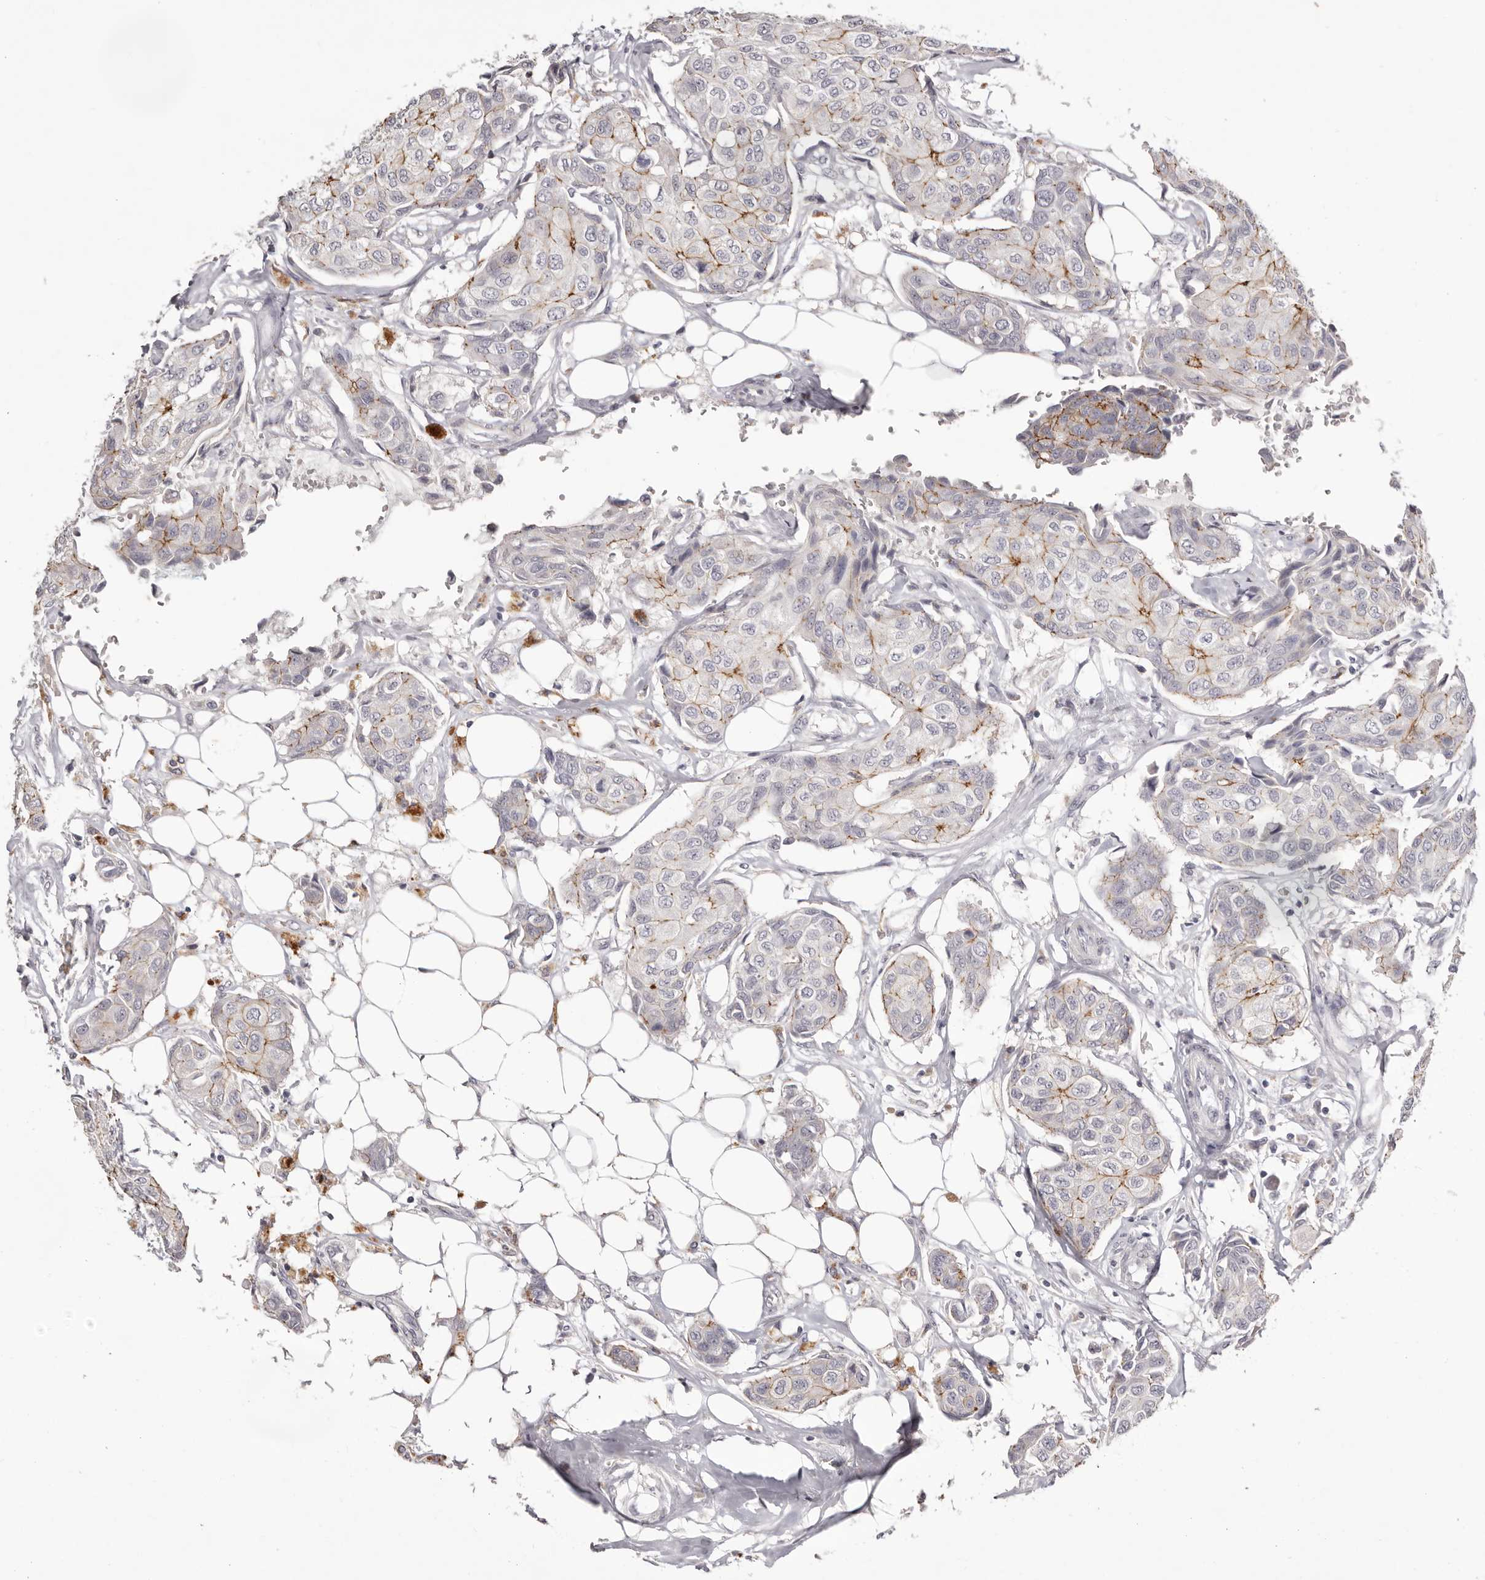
{"staining": {"intensity": "moderate", "quantity": "<25%", "location": "cytoplasmic/membranous"}, "tissue": "breast cancer", "cell_type": "Tumor cells", "image_type": "cancer", "snomed": [{"axis": "morphology", "description": "Duct carcinoma"}, {"axis": "topography", "description": "Breast"}], "caption": "Brown immunohistochemical staining in human breast cancer (infiltrating ductal carcinoma) shows moderate cytoplasmic/membranous positivity in about <25% of tumor cells.", "gene": "PCDHB6", "patient": {"sex": "female", "age": 80}}